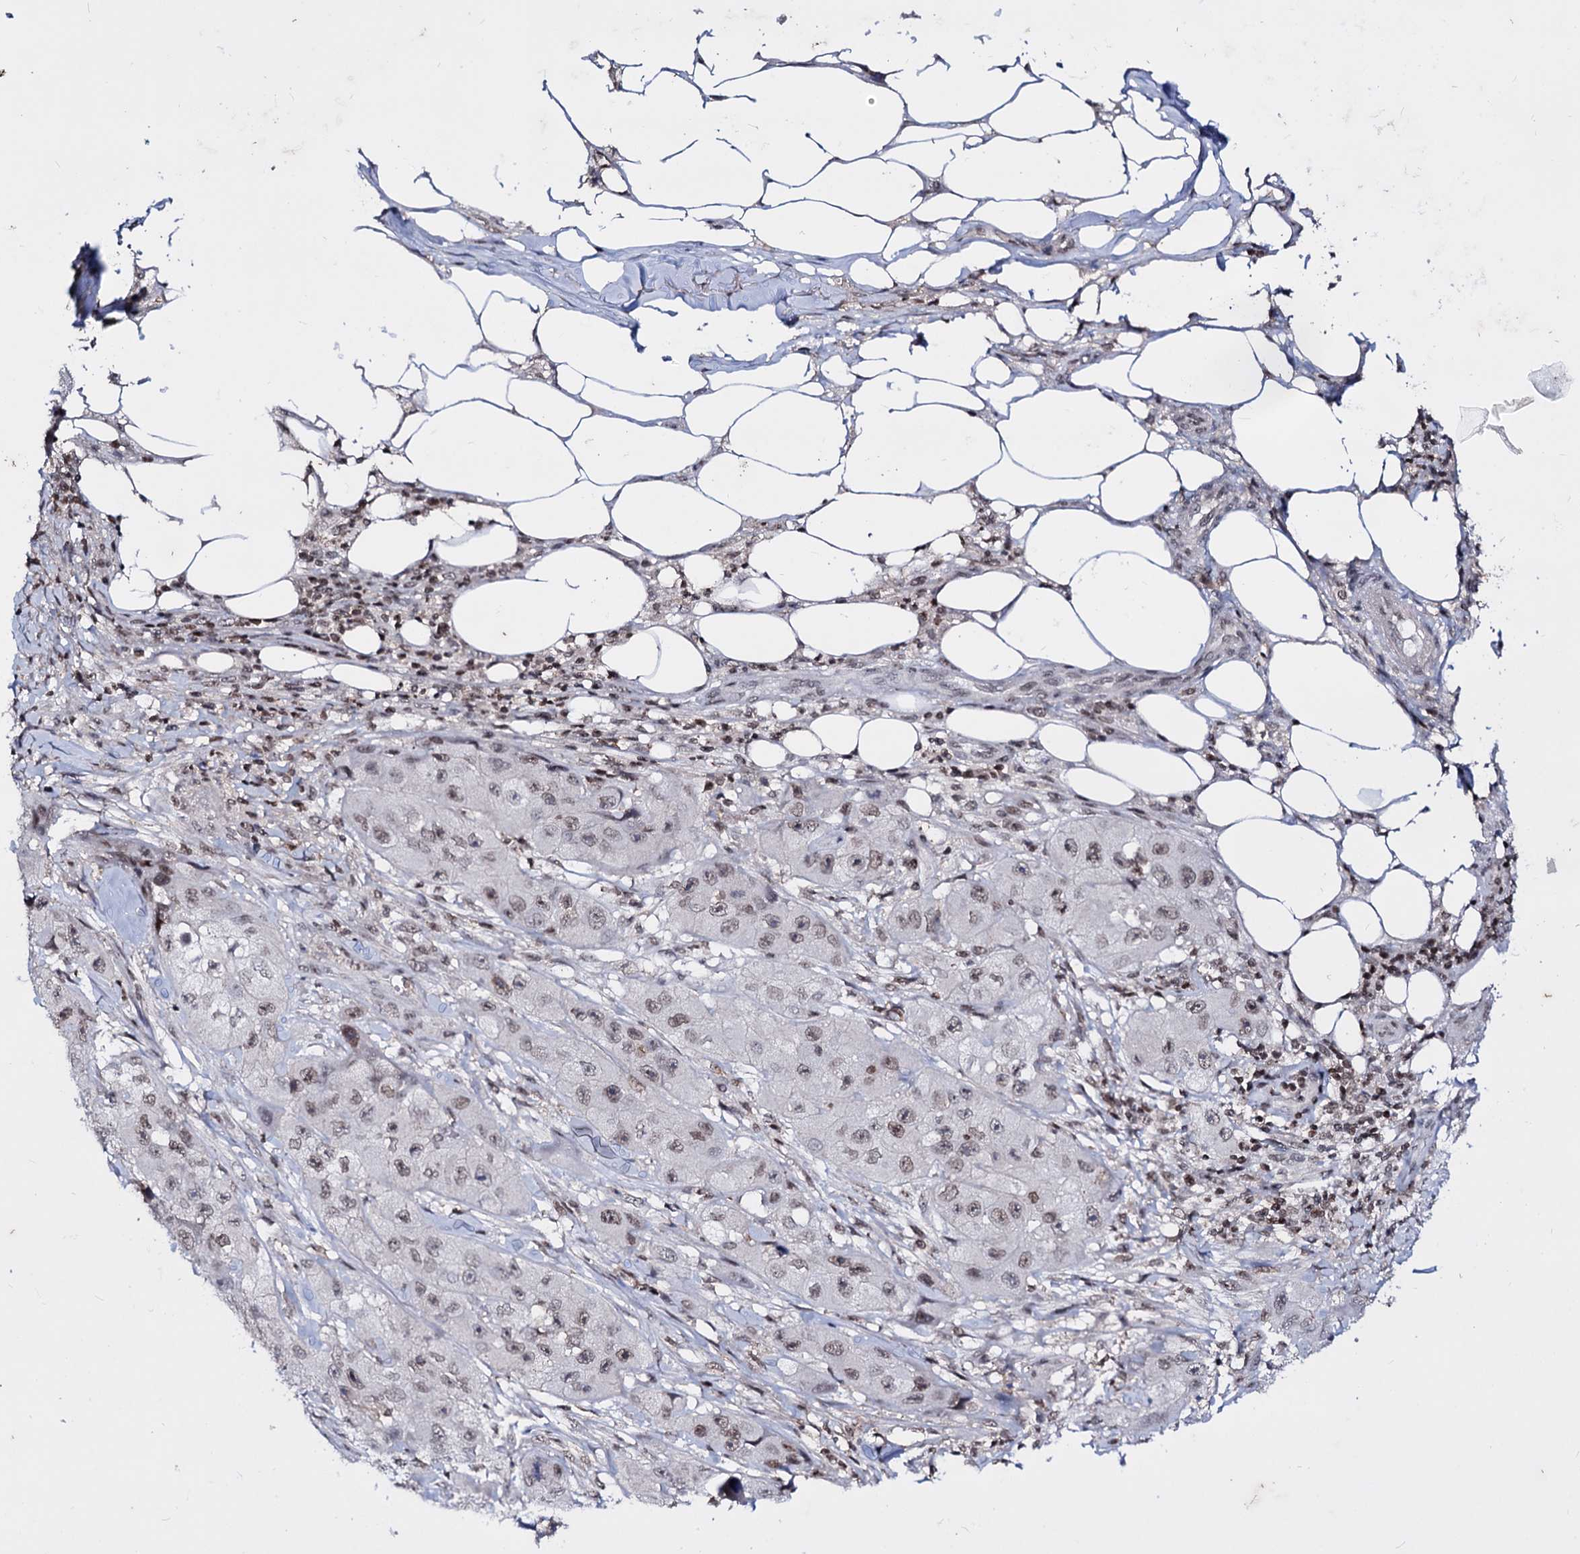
{"staining": {"intensity": "weak", "quantity": ">75%", "location": "nuclear"}, "tissue": "skin cancer", "cell_type": "Tumor cells", "image_type": "cancer", "snomed": [{"axis": "morphology", "description": "Squamous cell carcinoma, NOS"}, {"axis": "topography", "description": "Skin"}, {"axis": "topography", "description": "Subcutis"}], "caption": "DAB immunohistochemical staining of human skin squamous cell carcinoma demonstrates weak nuclear protein staining in about >75% of tumor cells.", "gene": "SMCHD1", "patient": {"sex": "male", "age": 73}}